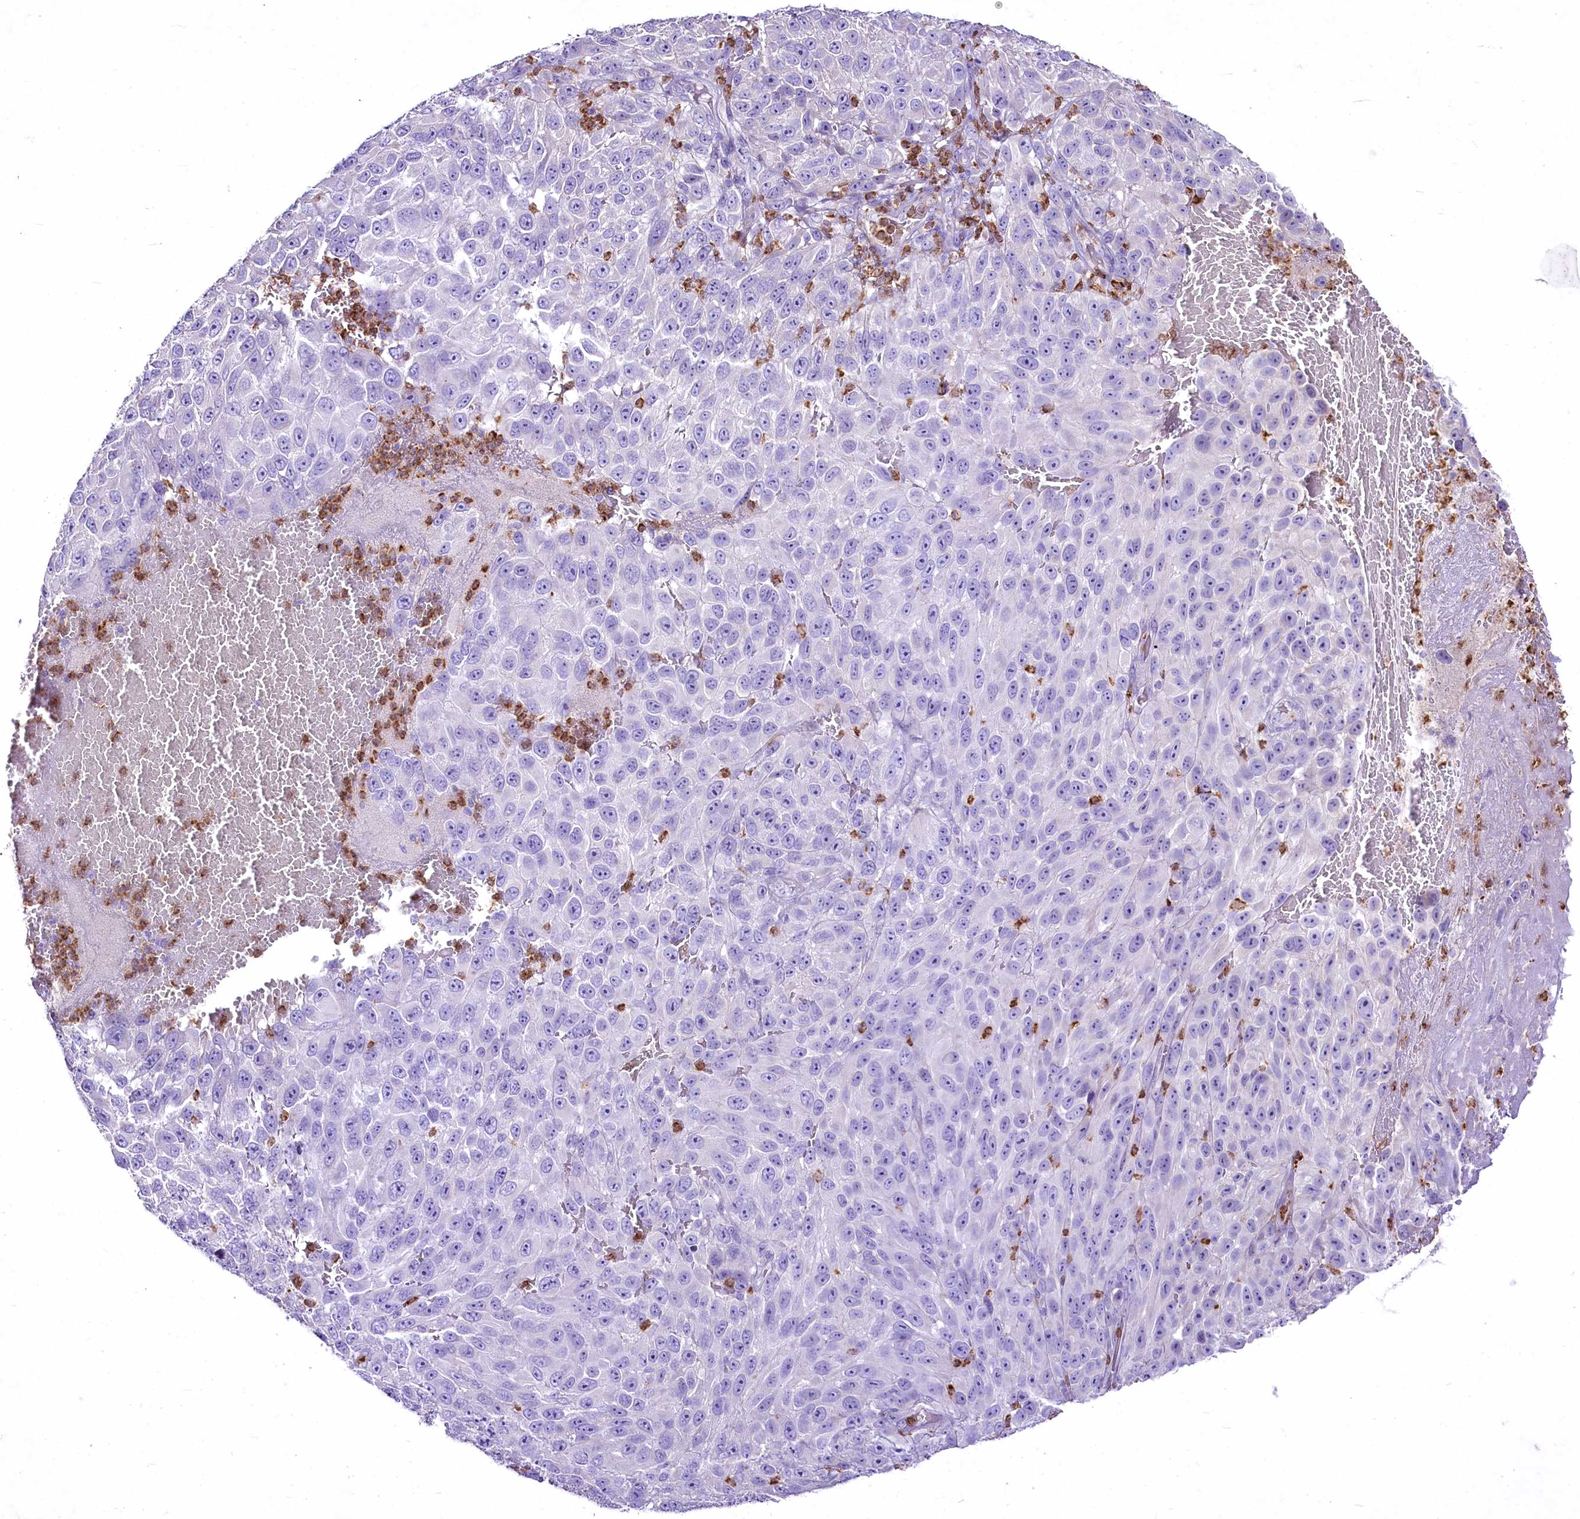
{"staining": {"intensity": "negative", "quantity": "none", "location": "none"}, "tissue": "melanoma", "cell_type": "Tumor cells", "image_type": "cancer", "snomed": [{"axis": "morphology", "description": "Normal tissue, NOS"}, {"axis": "morphology", "description": "Malignant melanoma, NOS"}, {"axis": "topography", "description": "Skin"}], "caption": "Tumor cells show no significant protein expression in melanoma.", "gene": "FAM209B", "patient": {"sex": "female", "age": 96}}